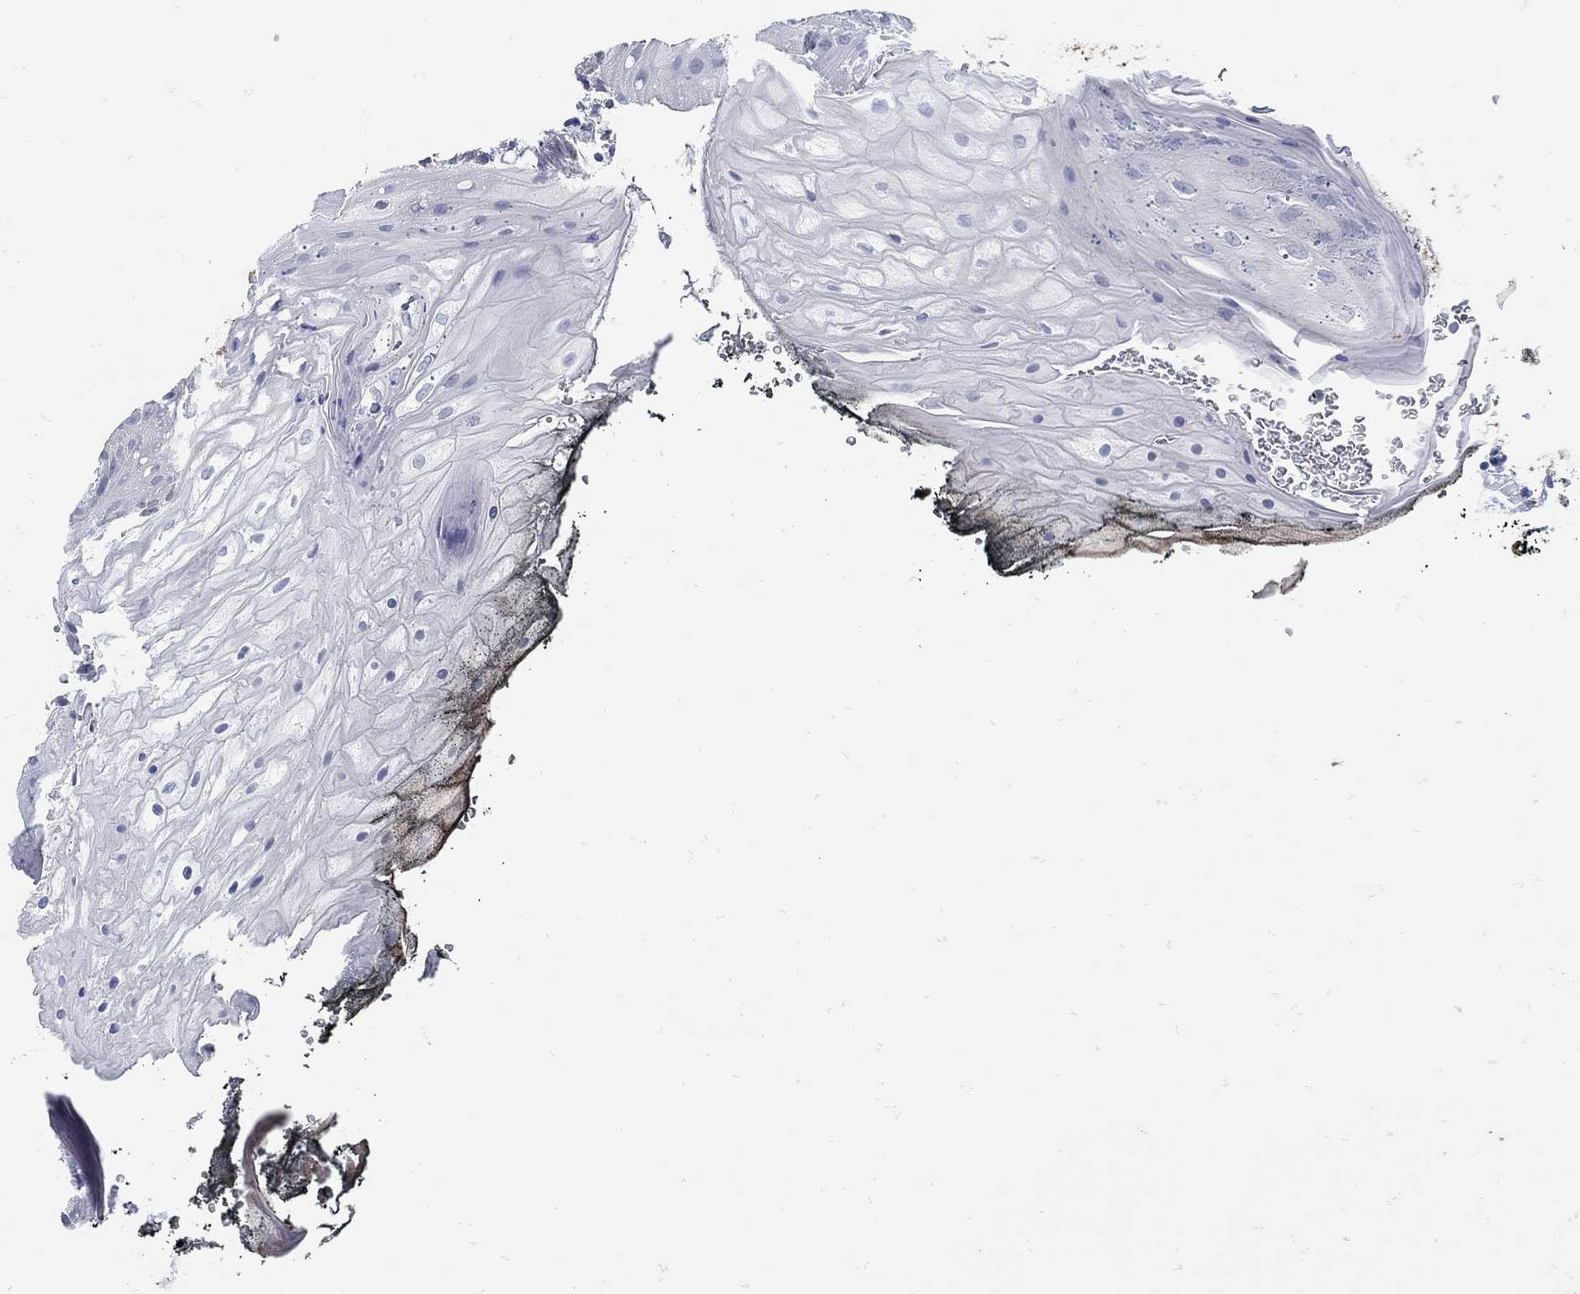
{"staining": {"intensity": "negative", "quantity": "none", "location": "none"}, "tissue": "oral mucosa", "cell_type": "Squamous epithelial cells", "image_type": "normal", "snomed": [{"axis": "morphology", "description": "Normal tissue, NOS"}, {"axis": "morphology", "description": "Squamous cell carcinoma, NOS"}, {"axis": "topography", "description": "Oral tissue"}, {"axis": "topography", "description": "Head-Neck"}], "caption": "High power microscopy histopathology image of an immunohistochemistry (IHC) image of normal oral mucosa, revealing no significant staining in squamous epithelial cells. The staining was performed using DAB (3,3'-diaminobenzidine) to visualize the protein expression in brown, while the nuclei were stained in blue with hematoxylin (Magnification: 20x).", "gene": "ZFAND4", "patient": {"sex": "male", "age": 65}}